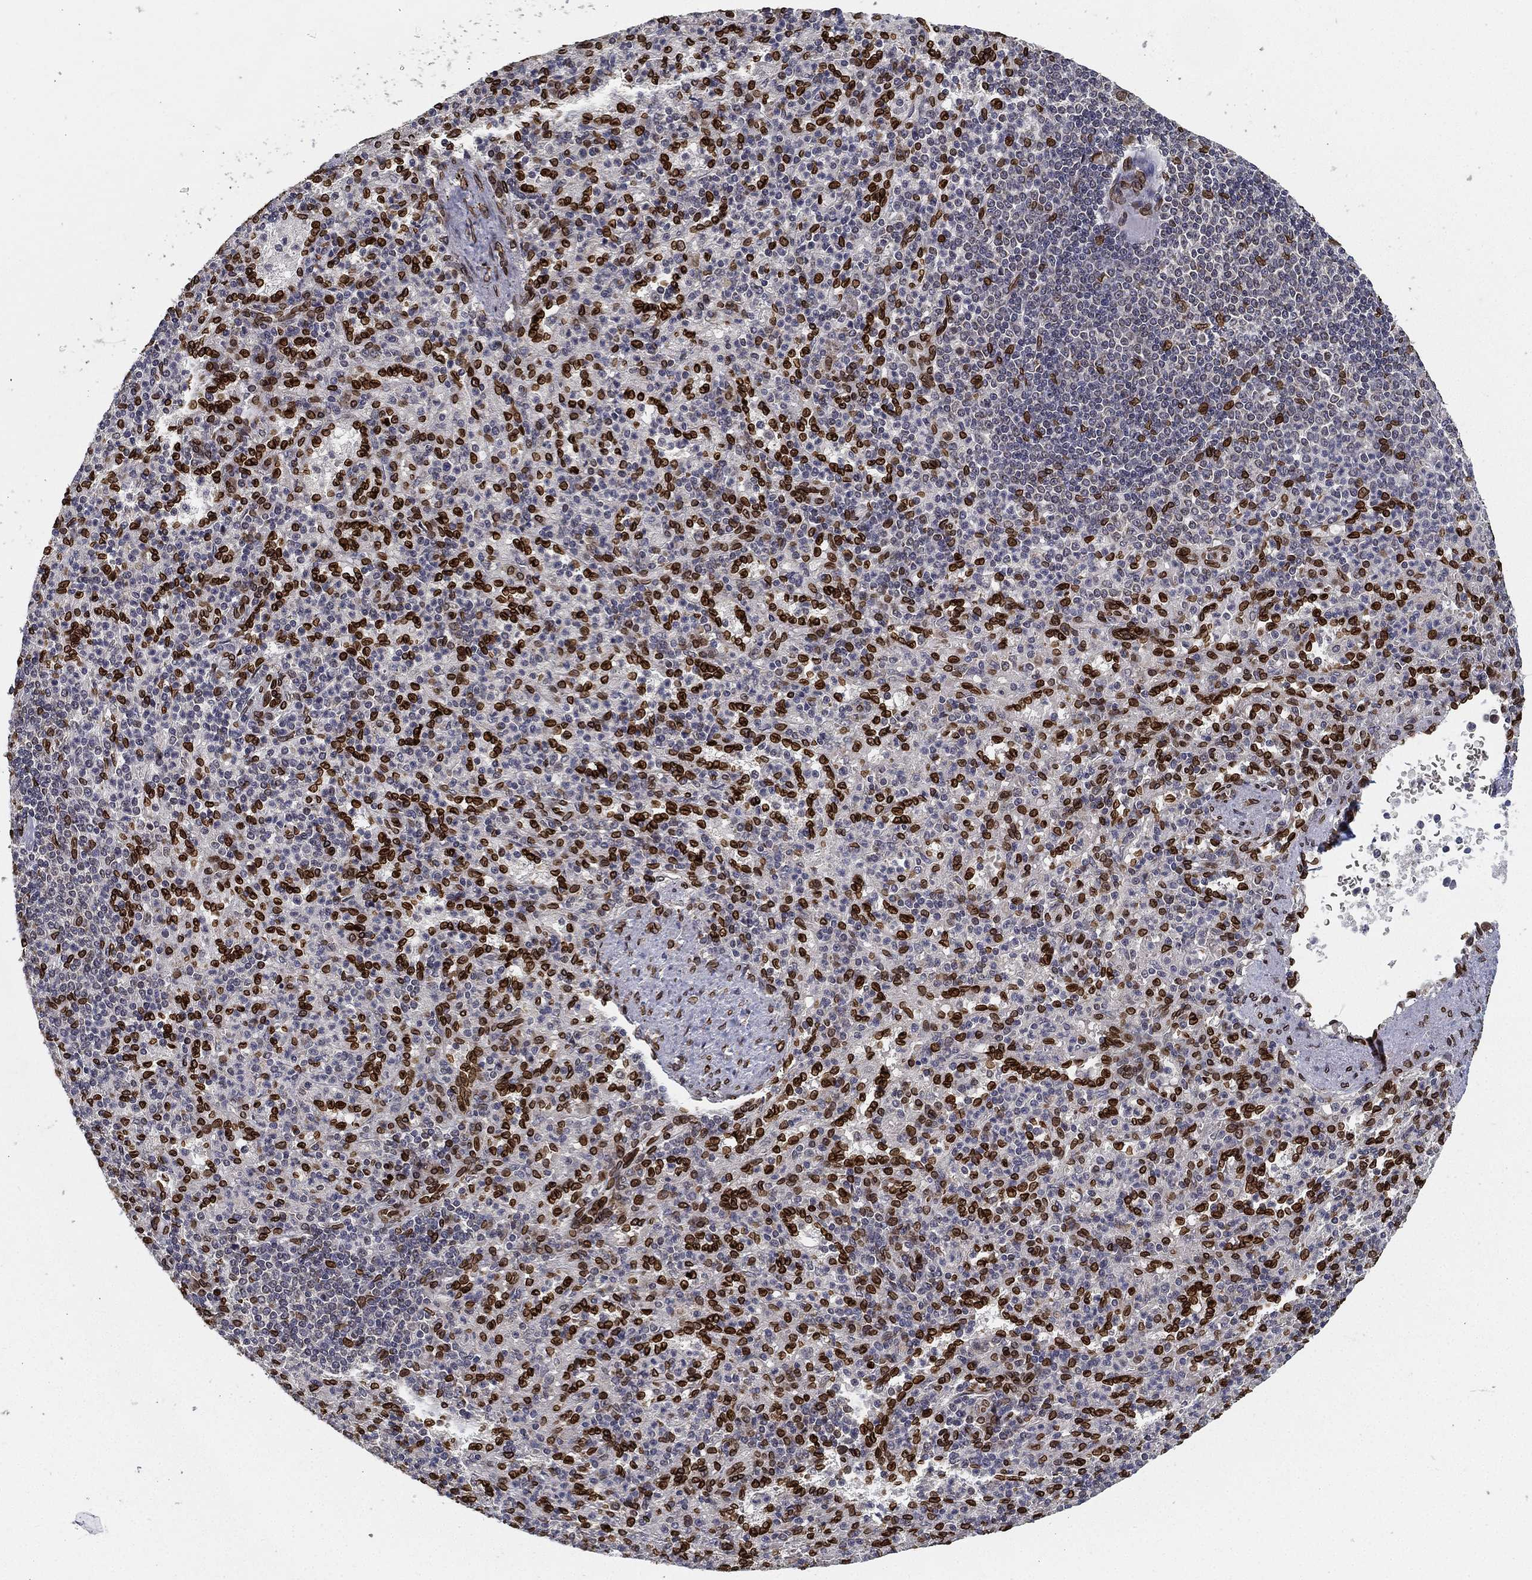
{"staining": {"intensity": "strong", "quantity": "25%-75%", "location": "cytoplasmic/membranous,nuclear"}, "tissue": "spleen", "cell_type": "Cells in red pulp", "image_type": "normal", "snomed": [{"axis": "morphology", "description": "Normal tissue, NOS"}, {"axis": "topography", "description": "Spleen"}], "caption": "A histopathology image showing strong cytoplasmic/membranous,nuclear expression in approximately 25%-75% of cells in red pulp in unremarkable spleen, as visualized by brown immunohistochemical staining.", "gene": "PALB2", "patient": {"sex": "female", "age": 74}}